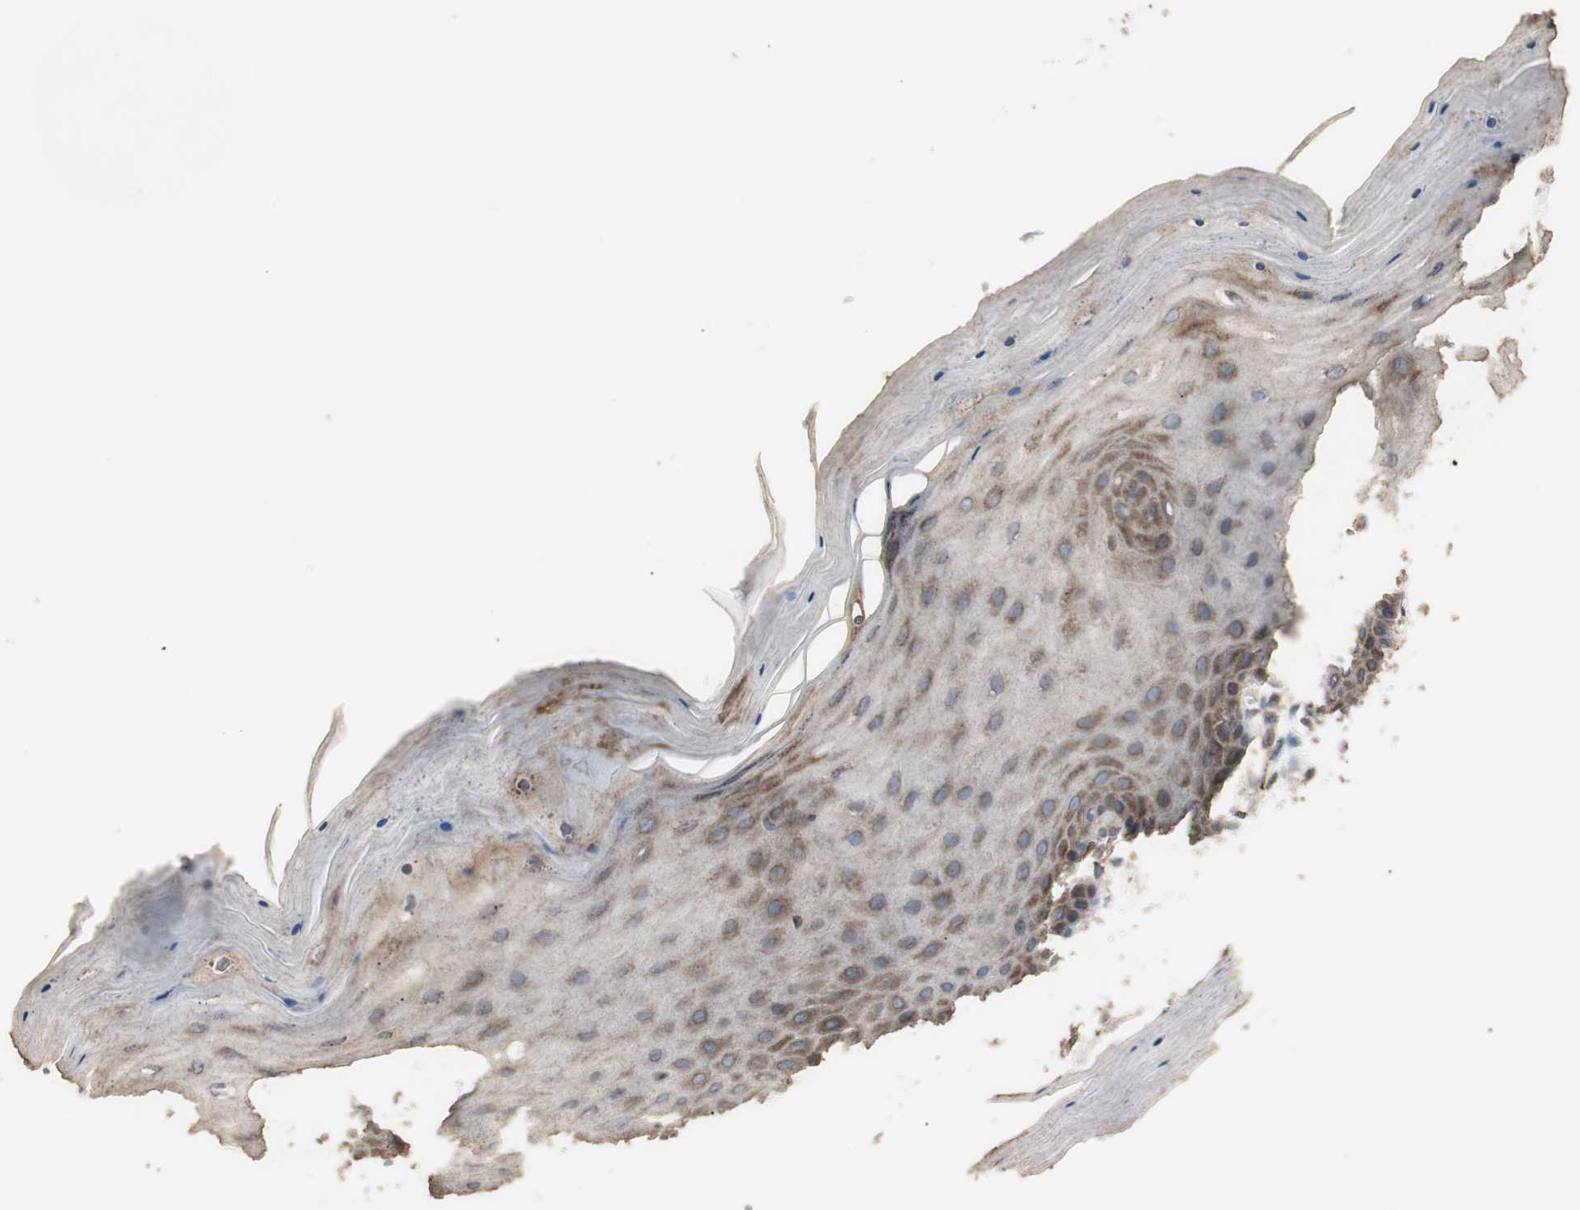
{"staining": {"intensity": "moderate", "quantity": ">75%", "location": "cytoplasmic/membranous"}, "tissue": "cervix", "cell_type": "Glandular cells", "image_type": "normal", "snomed": [{"axis": "morphology", "description": "Normal tissue, NOS"}, {"axis": "topography", "description": "Cervix"}], "caption": "Immunohistochemistry (IHC) of benign cervix reveals medium levels of moderate cytoplasmic/membranous expression in approximately >75% of glandular cells.", "gene": "LZTS1", "patient": {"sex": "female", "age": 55}}